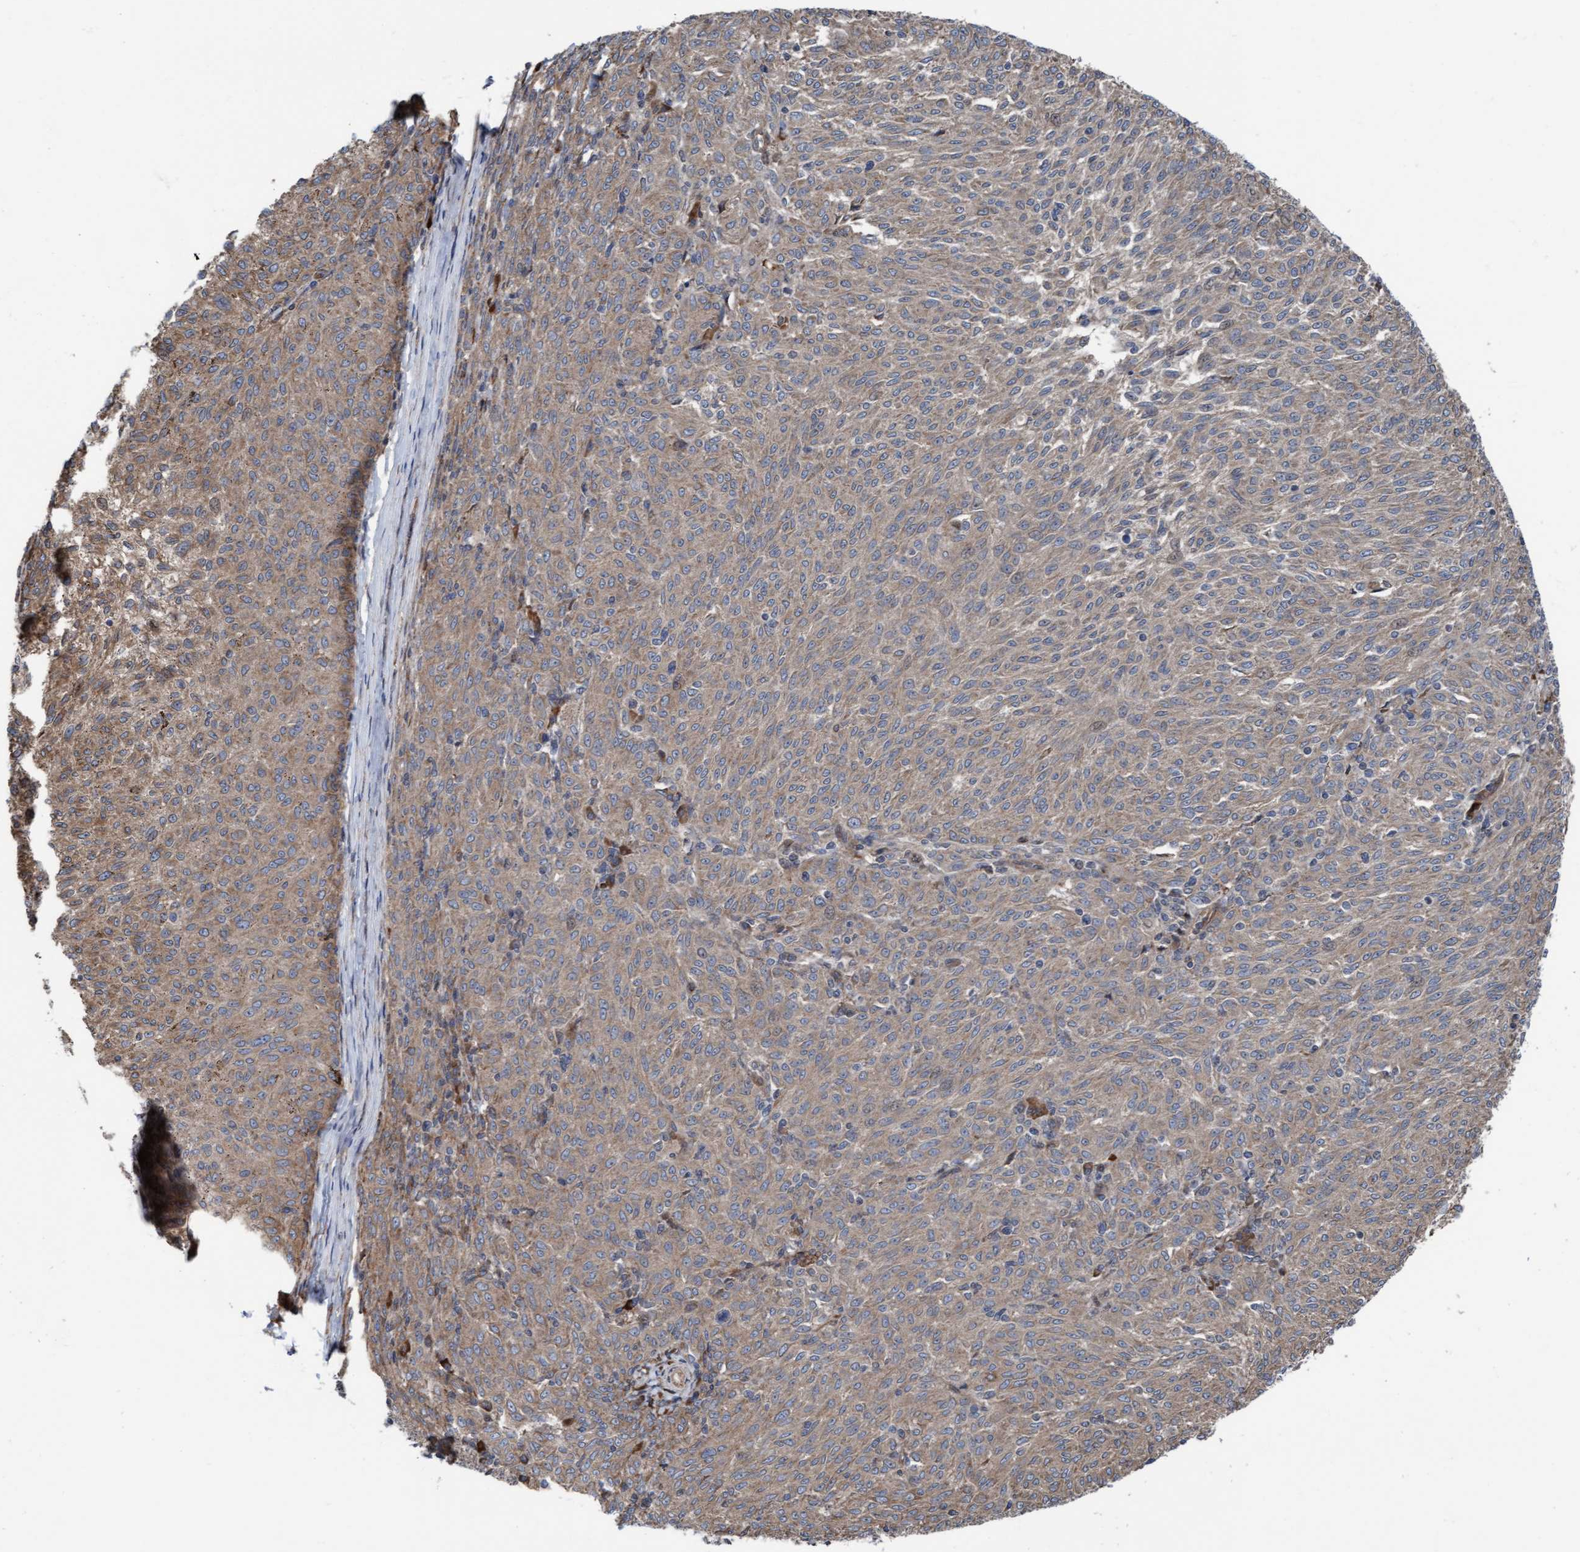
{"staining": {"intensity": "weak", "quantity": ">75%", "location": "cytoplasmic/membranous"}, "tissue": "melanoma", "cell_type": "Tumor cells", "image_type": "cancer", "snomed": [{"axis": "morphology", "description": "Malignant melanoma, NOS"}, {"axis": "topography", "description": "Skin"}], "caption": "A brown stain shows weak cytoplasmic/membranous positivity of a protein in melanoma tumor cells.", "gene": "RAP1GAP2", "patient": {"sex": "female", "age": 72}}